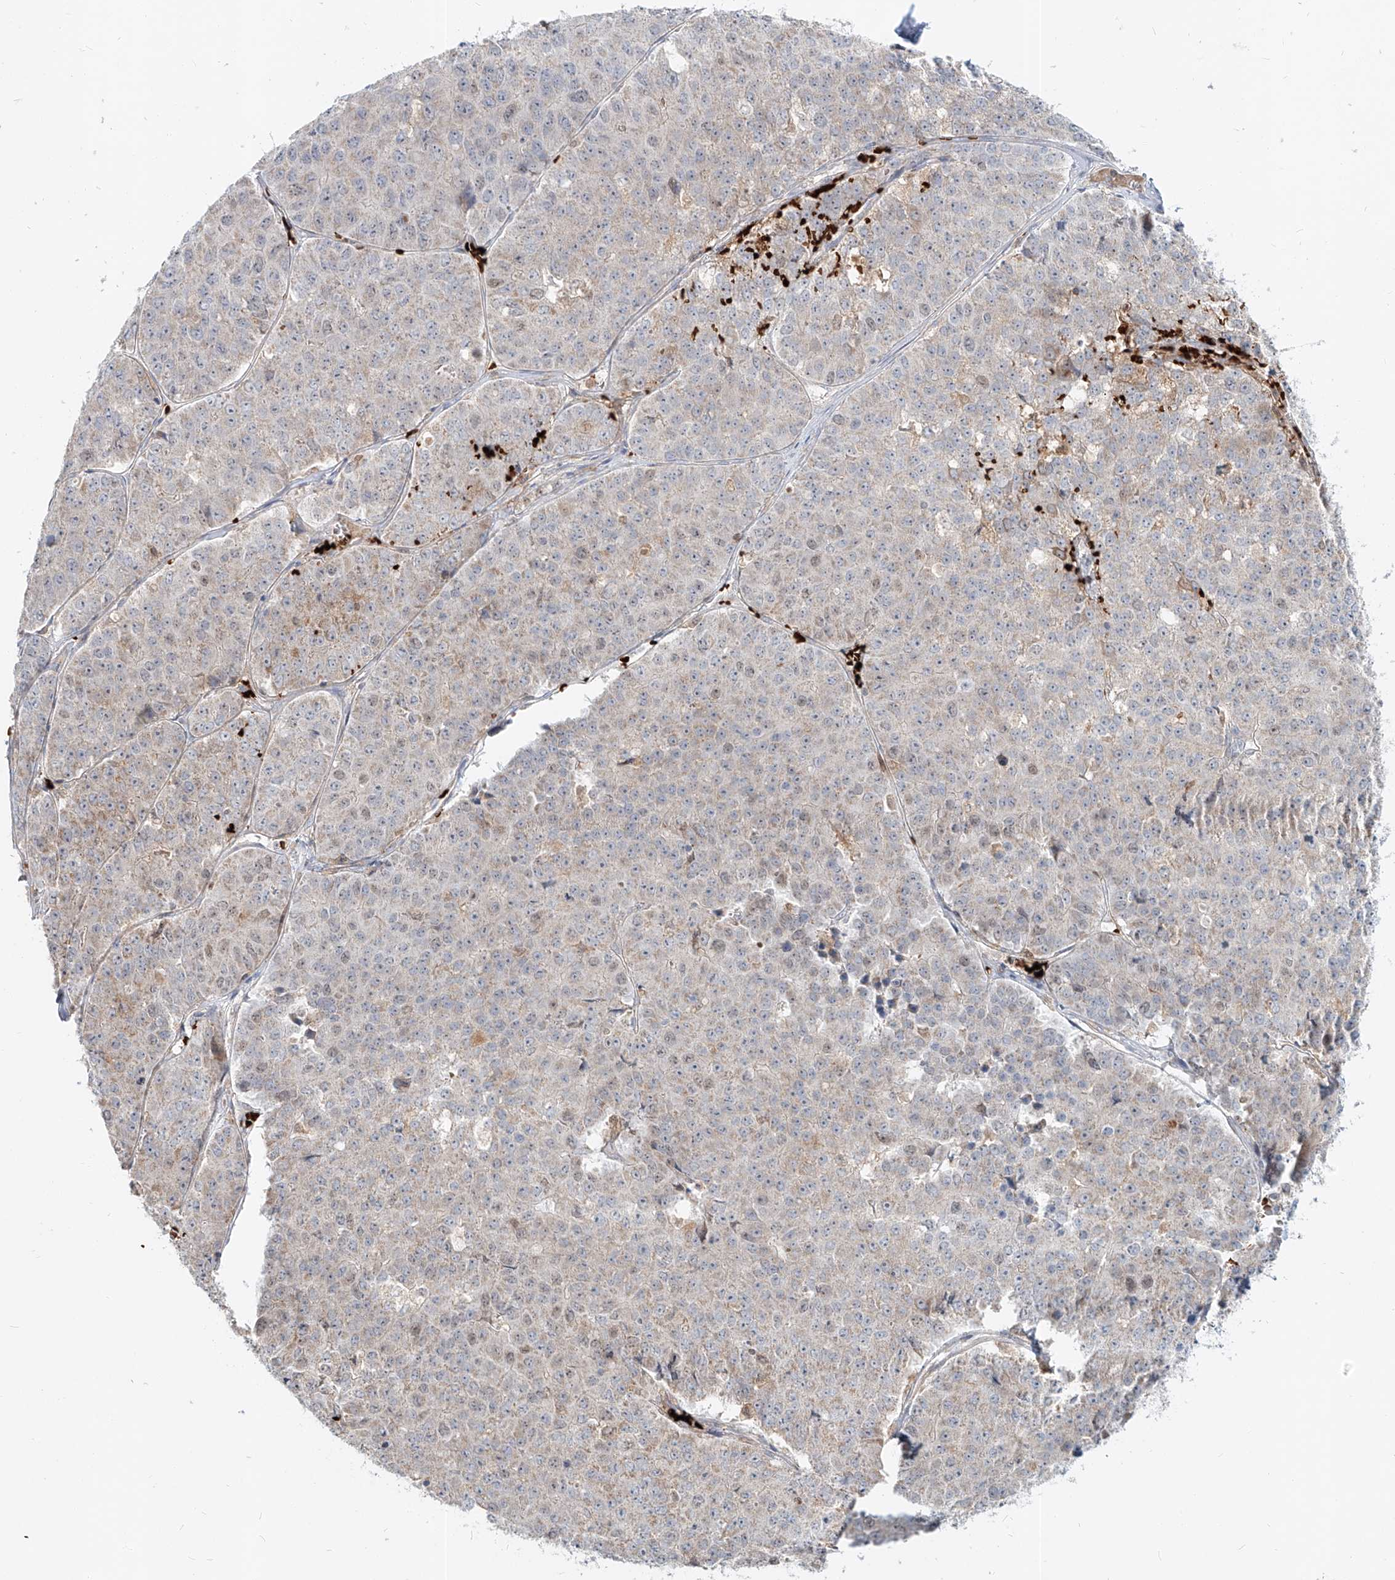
{"staining": {"intensity": "weak", "quantity": "<25%", "location": "cytoplasmic/membranous,nuclear"}, "tissue": "pancreatic cancer", "cell_type": "Tumor cells", "image_type": "cancer", "snomed": [{"axis": "morphology", "description": "Adenocarcinoma, NOS"}, {"axis": "topography", "description": "Pancreas"}], "caption": "The micrograph demonstrates no staining of tumor cells in adenocarcinoma (pancreatic).", "gene": "FGD2", "patient": {"sex": "male", "age": 50}}